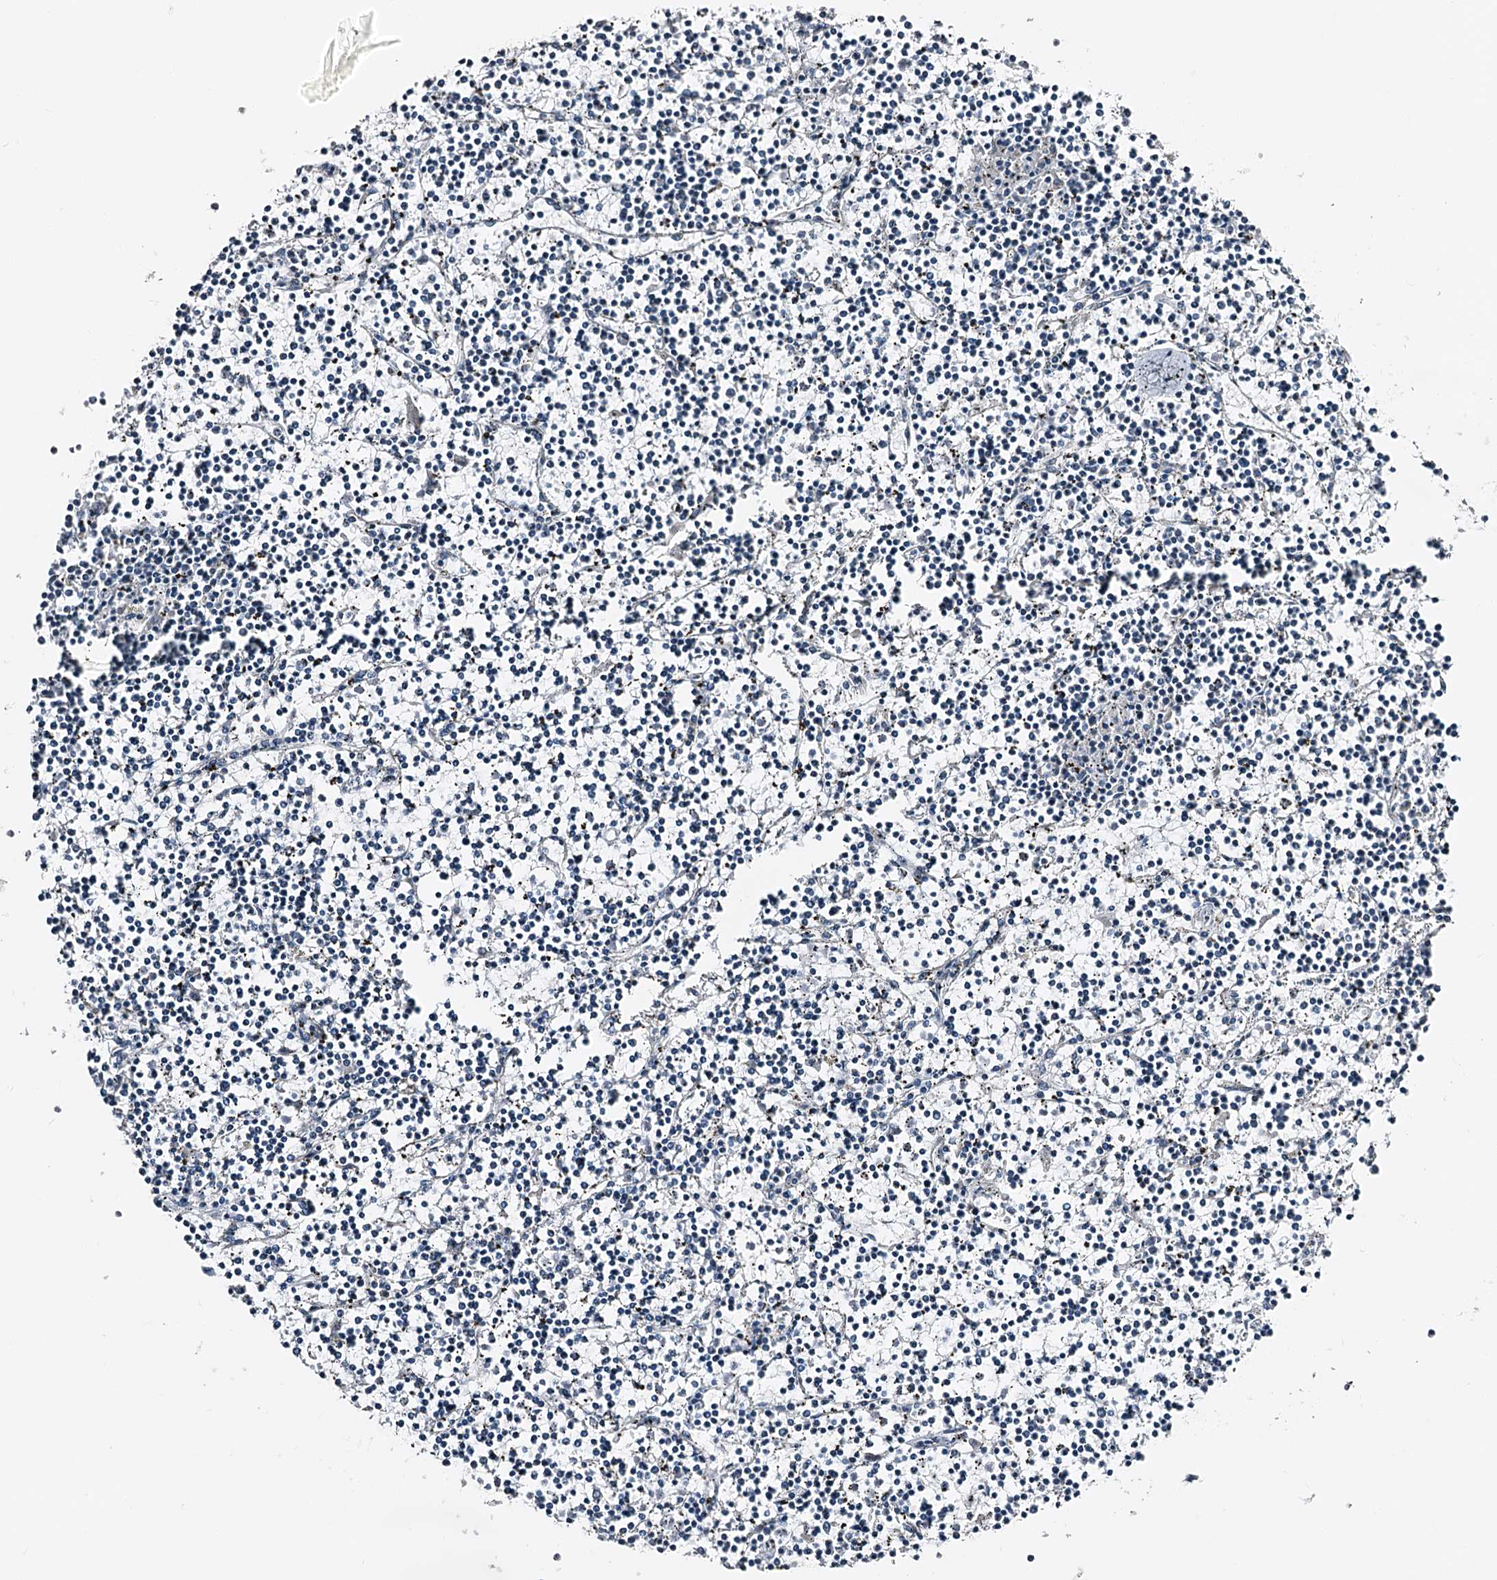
{"staining": {"intensity": "negative", "quantity": "none", "location": "none"}, "tissue": "lymphoma", "cell_type": "Tumor cells", "image_type": "cancer", "snomed": [{"axis": "morphology", "description": "Malignant lymphoma, non-Hodgkin's type, Low grade"}, {"axis": "topography", "description": "Spleen"}], "caption": "Immunohistochemical staining of lymphoma shows no significant staining in tumor cells.", "gene": "SLC1A3", "patient": {"sex": "female", "age": 19}}